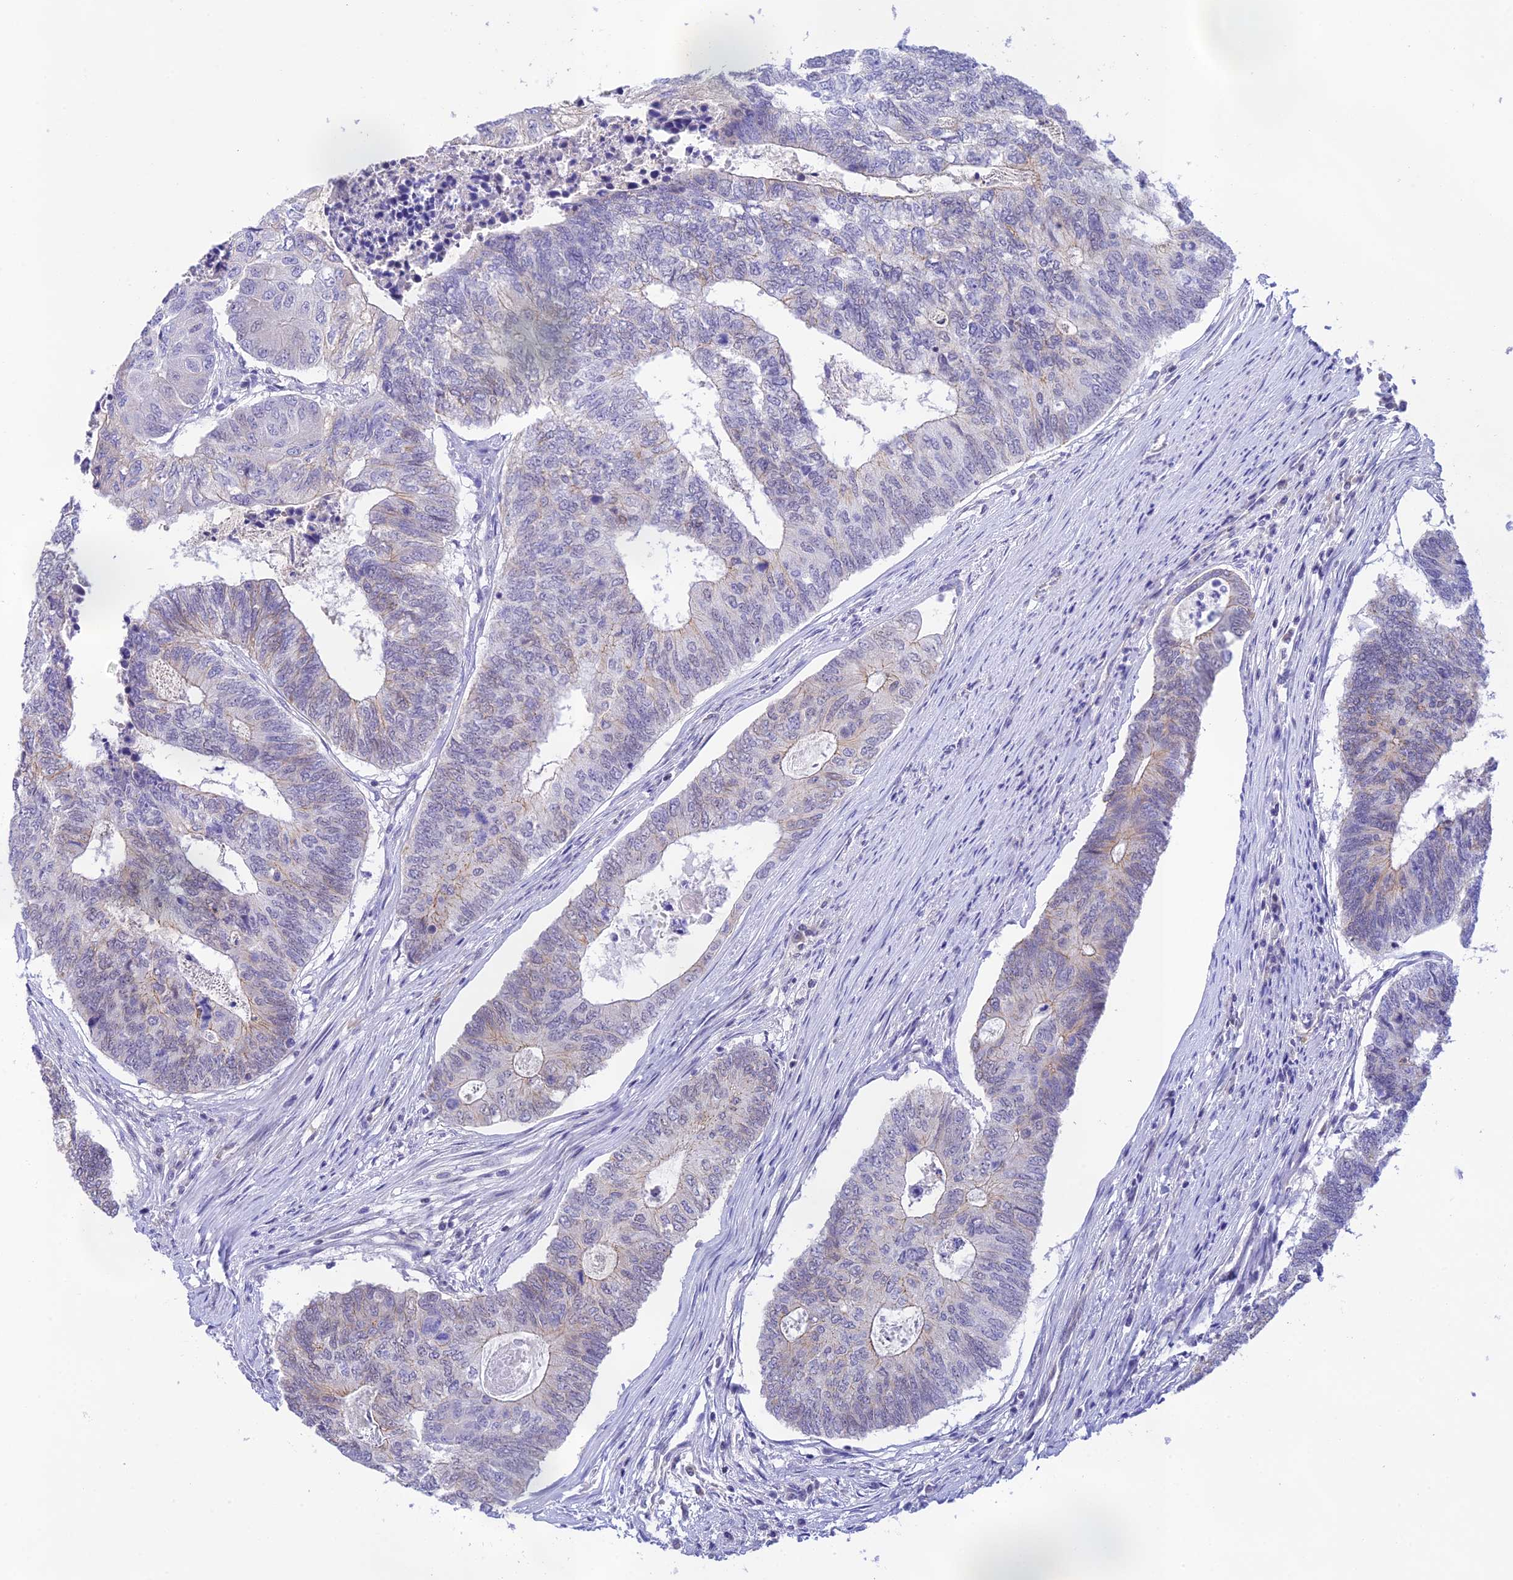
{"staining": {"intensity": "weak", "quantity": "<25%", "location": "cytoplasmic/membranous"}, "tissue": "colorectal cancer", "cell_type": "Tumor cells", "image_type": "cancer", "snomed": [{"axis": "morphology", "description": "Adenocarcinoma, NOS"}, {"axis": "topography", "description": "Colon"}], "caption": "This is a histopathology image of immunohistochemistry (IHC) staining of colorectal cancer, which shows no staining in tumor cells.", "gene": "THAP11", "patient": {"sex": "female", "age": 67}}